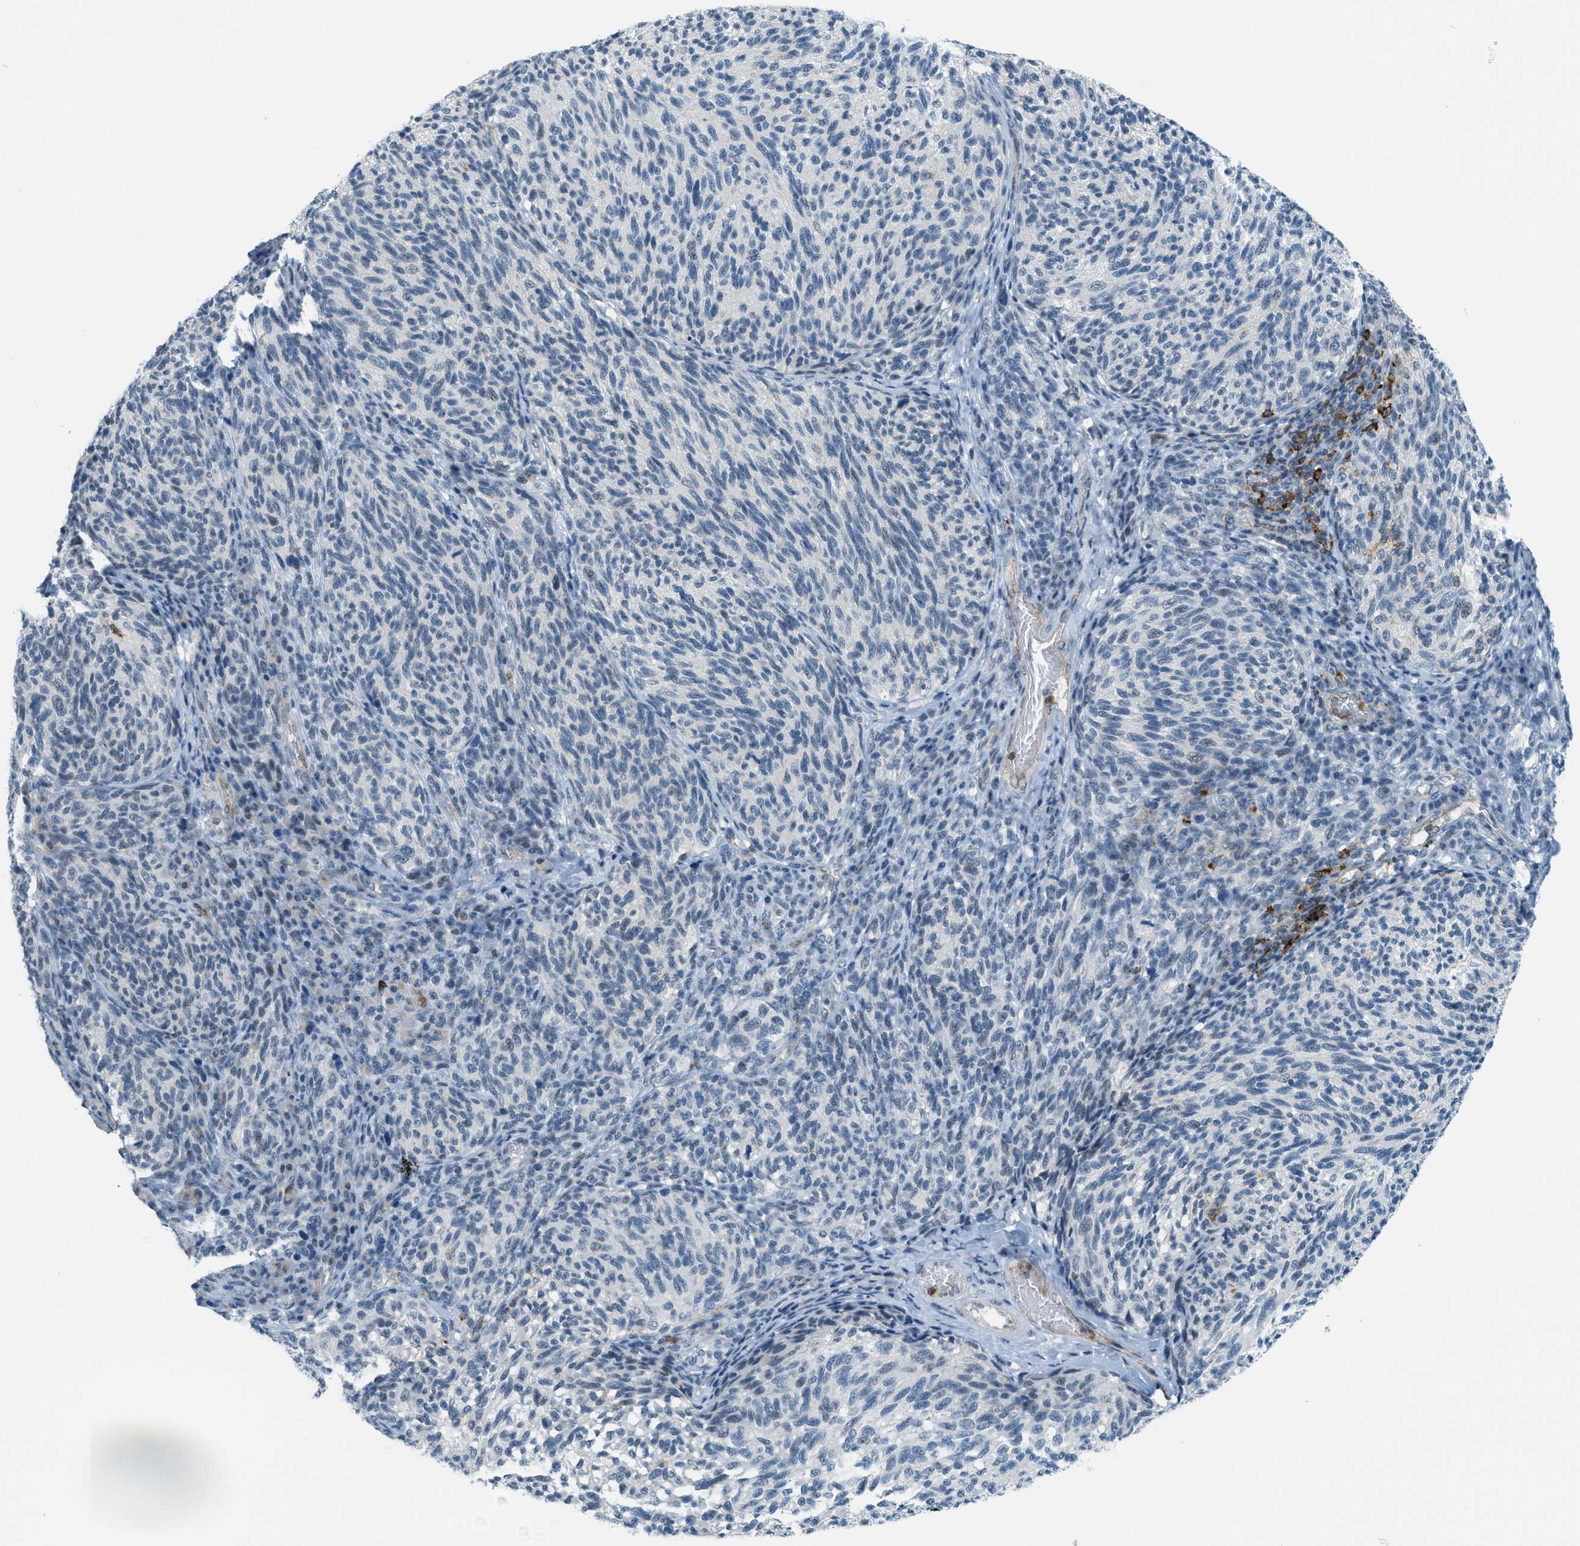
{"staining": {"intensity": "negative", "quantity": "none", "location": "none"}, "tissue": "melanoma", "cell_type": "Tumor cells", "image_type": "cancer", "snomed": [{"axis": "morphology", "description": "Malignant melanoma, NOS"}, {"axis": "topography", "description": "Skin"}], "caption": "Protein analysis of malignant melanoma reveals no significant expression in tumor cells.", "gene": "FYN", "patient": {"sex": "female", "age": 73}}